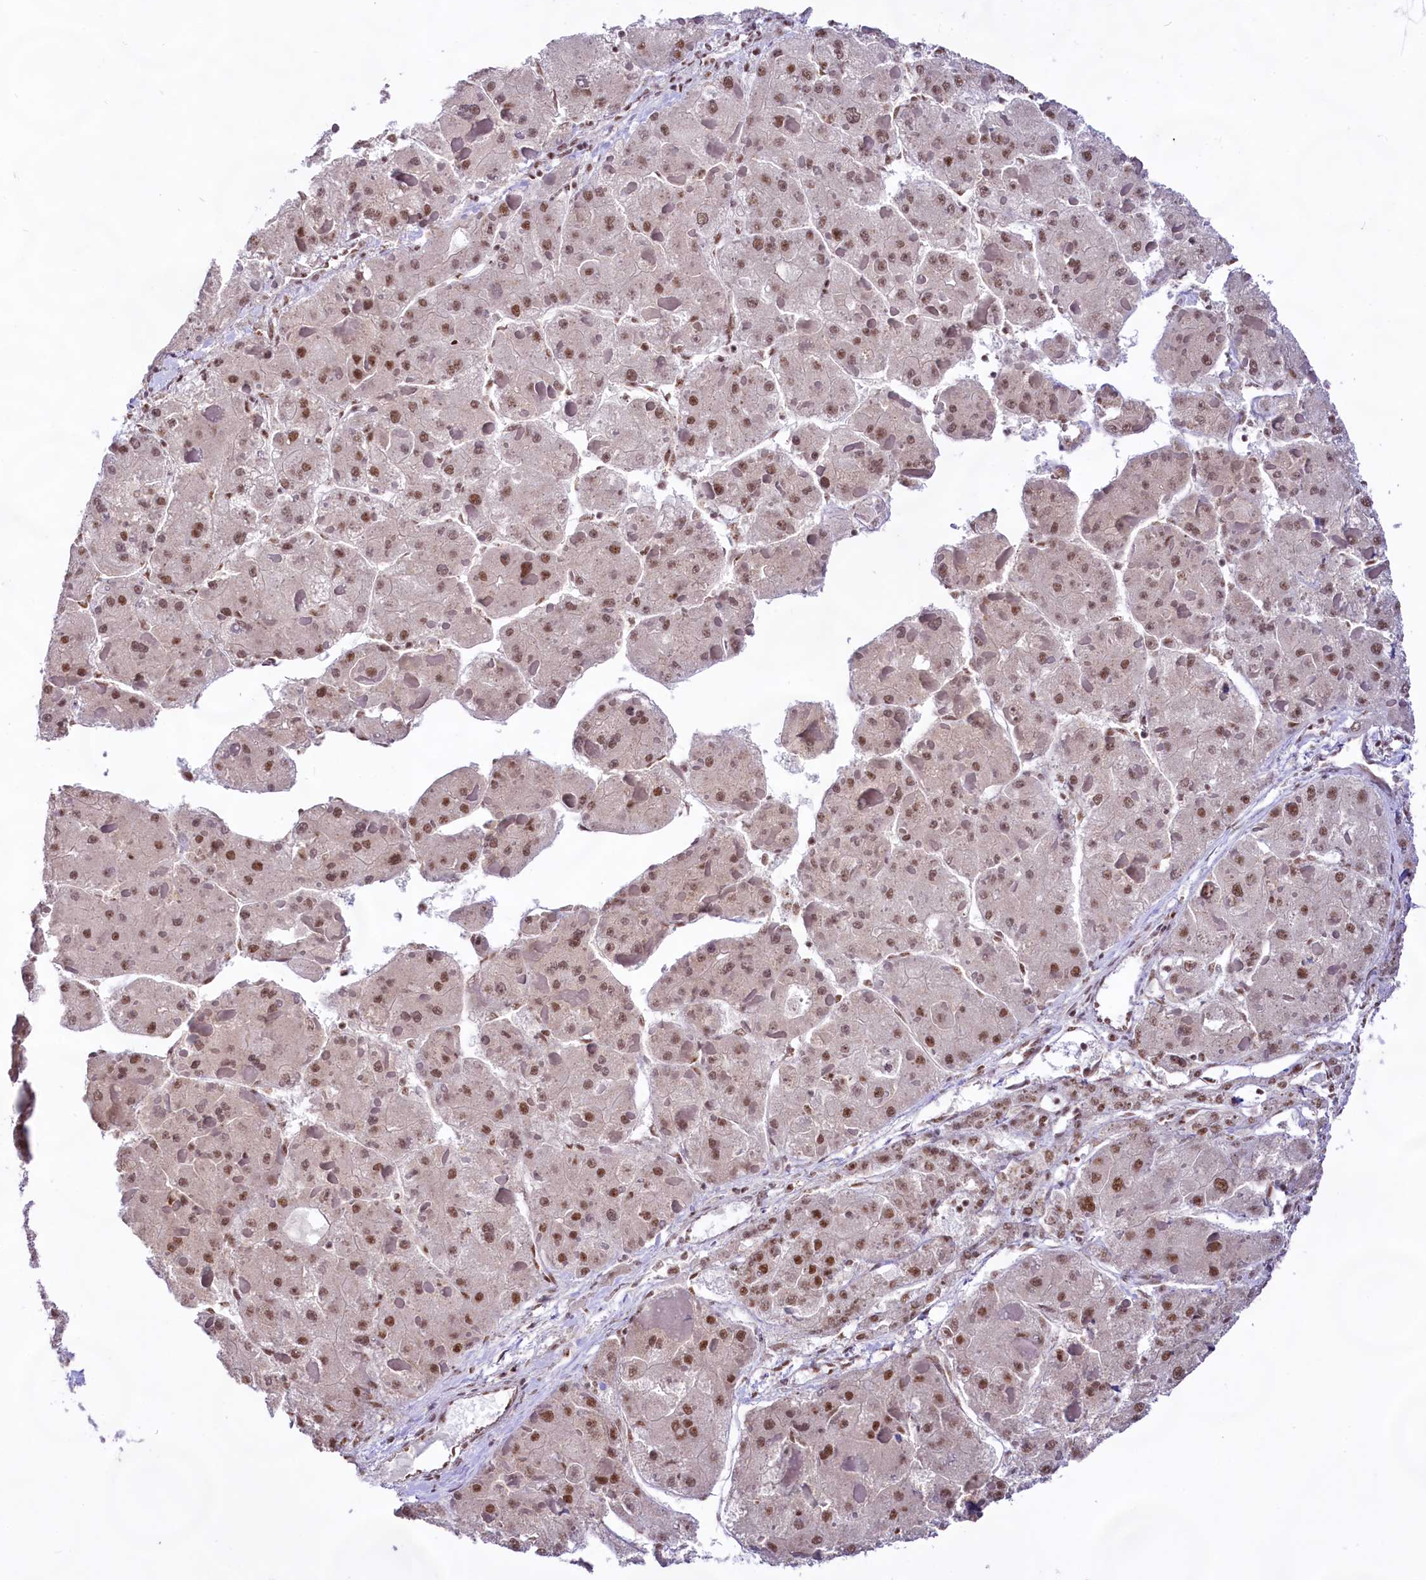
{"staining": {"intensity": "strong", "quantity": ">75%", "location": "nuclear"}, "tissue": "liver cancer", "cell_type": "Tumor cells", "image_type": "cancer", "snomed": [{"axis": "morphology", "description": "Carcinoma, Hepatocellular, NOS"}, {"axis": "topography", "description": "Liver"}], "caption": "IHC of liver cancer exhibits high levels of strong nuclear positivity in approximately >75% of tumor cells.", "gene": "HIRA", "patient": {"sex": "female", "age": 73}}